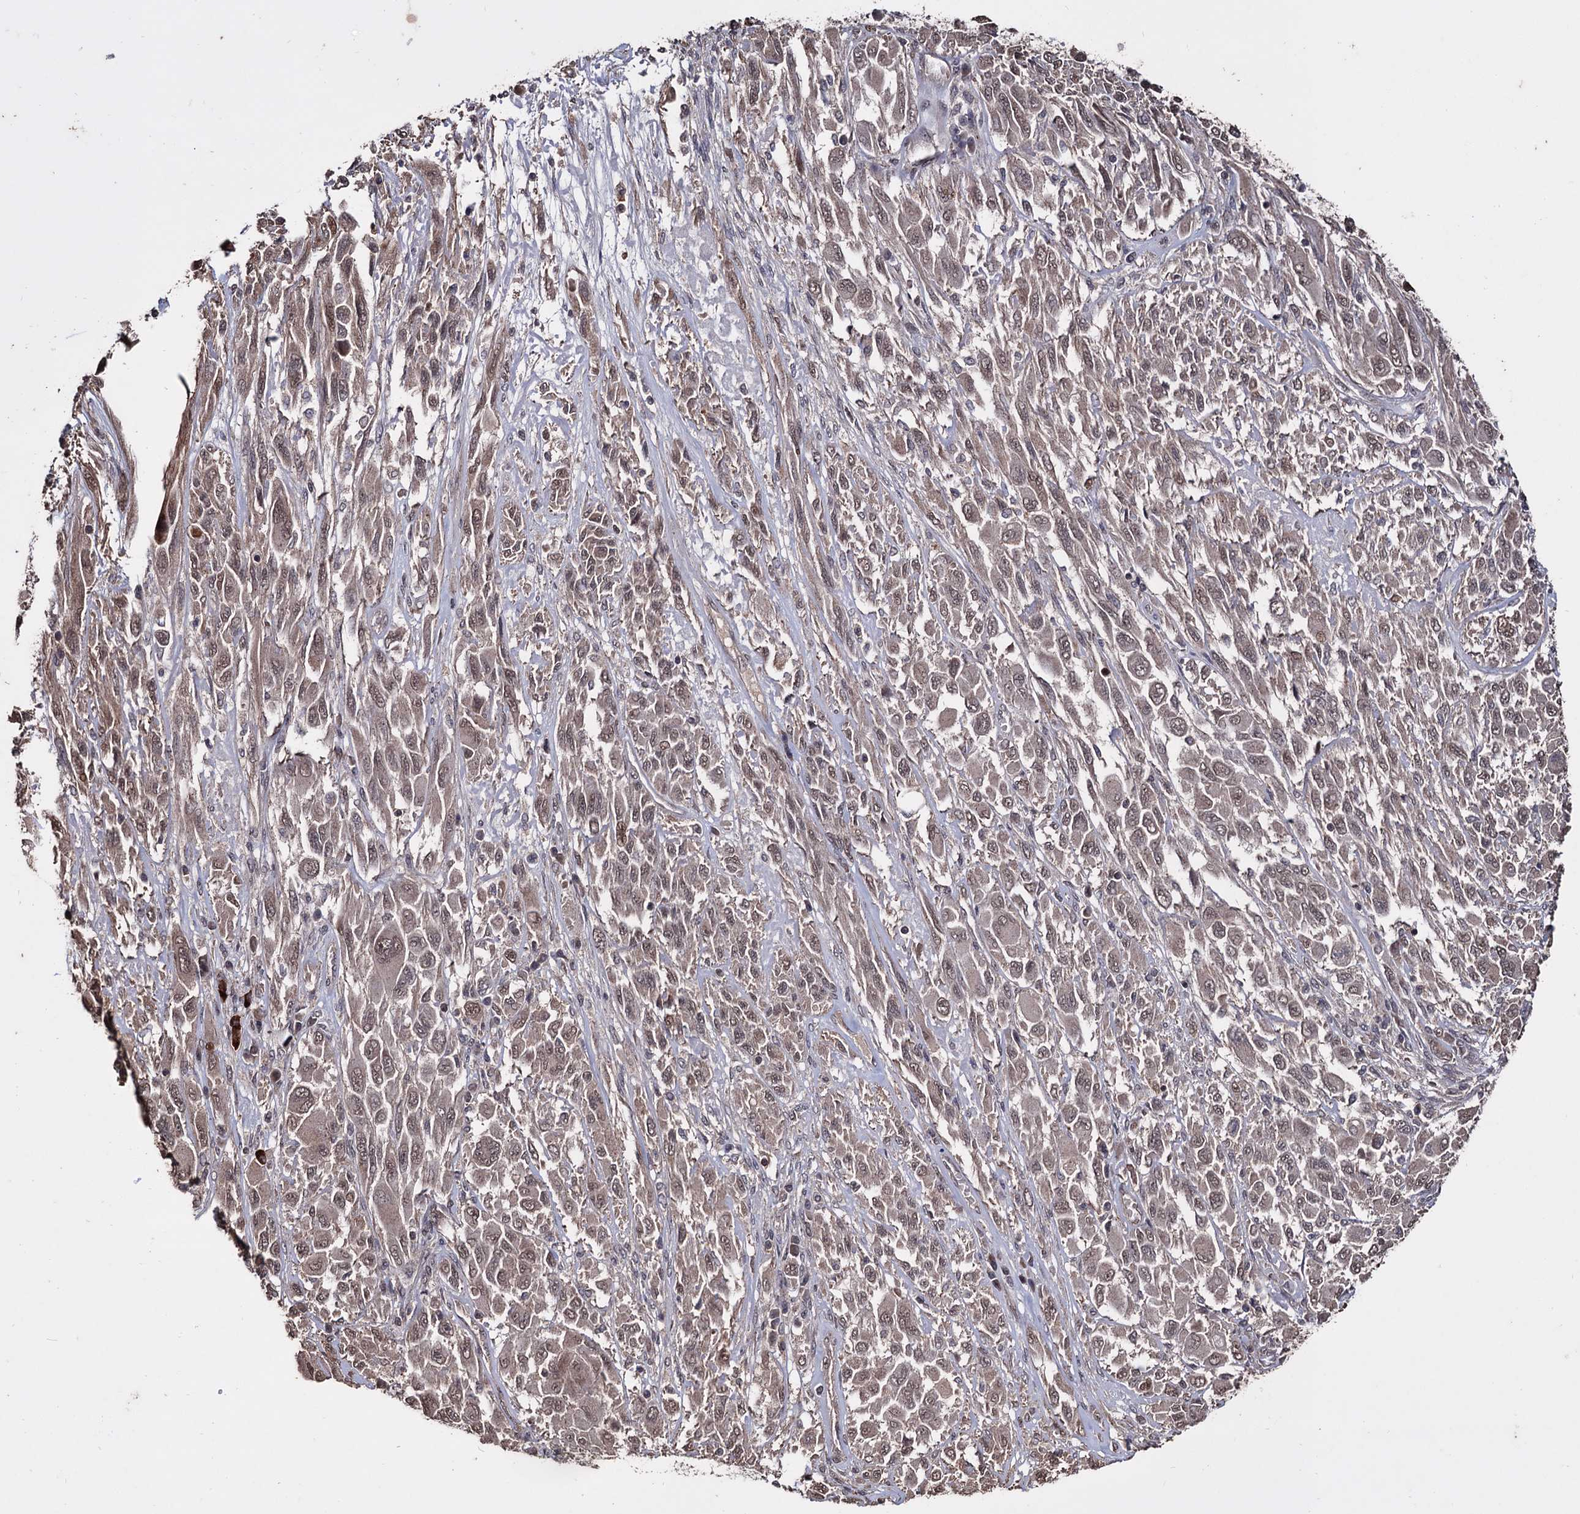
{"staining": {"intensity": "moderate", "quantity": "<25%", "location": "cytoplasmic/membranous,nuclear"}, "tissue": "melanoma", "cell_type": "Tumor cells", "image_type": "cancer", "snomed": [{"axis": "morphology", "description": "Malignant melanoma, NOS"}, {"axis": "topography", "description": "Skin"}], "caption": "Immunohistochemistry (IHC) (DAB) staining of human melanoma displays moderate cytoplasmic/membranous and nuclear protein expression in about <25% of tumor cells. Using DAB (3,3'-diaminobenzidine) (brown) and hematoxylin (blue) stains, captured at high magnification using brightfield microscopy.", "gene": "KLF5", "patient": {"sex": "female", "age": 91}}